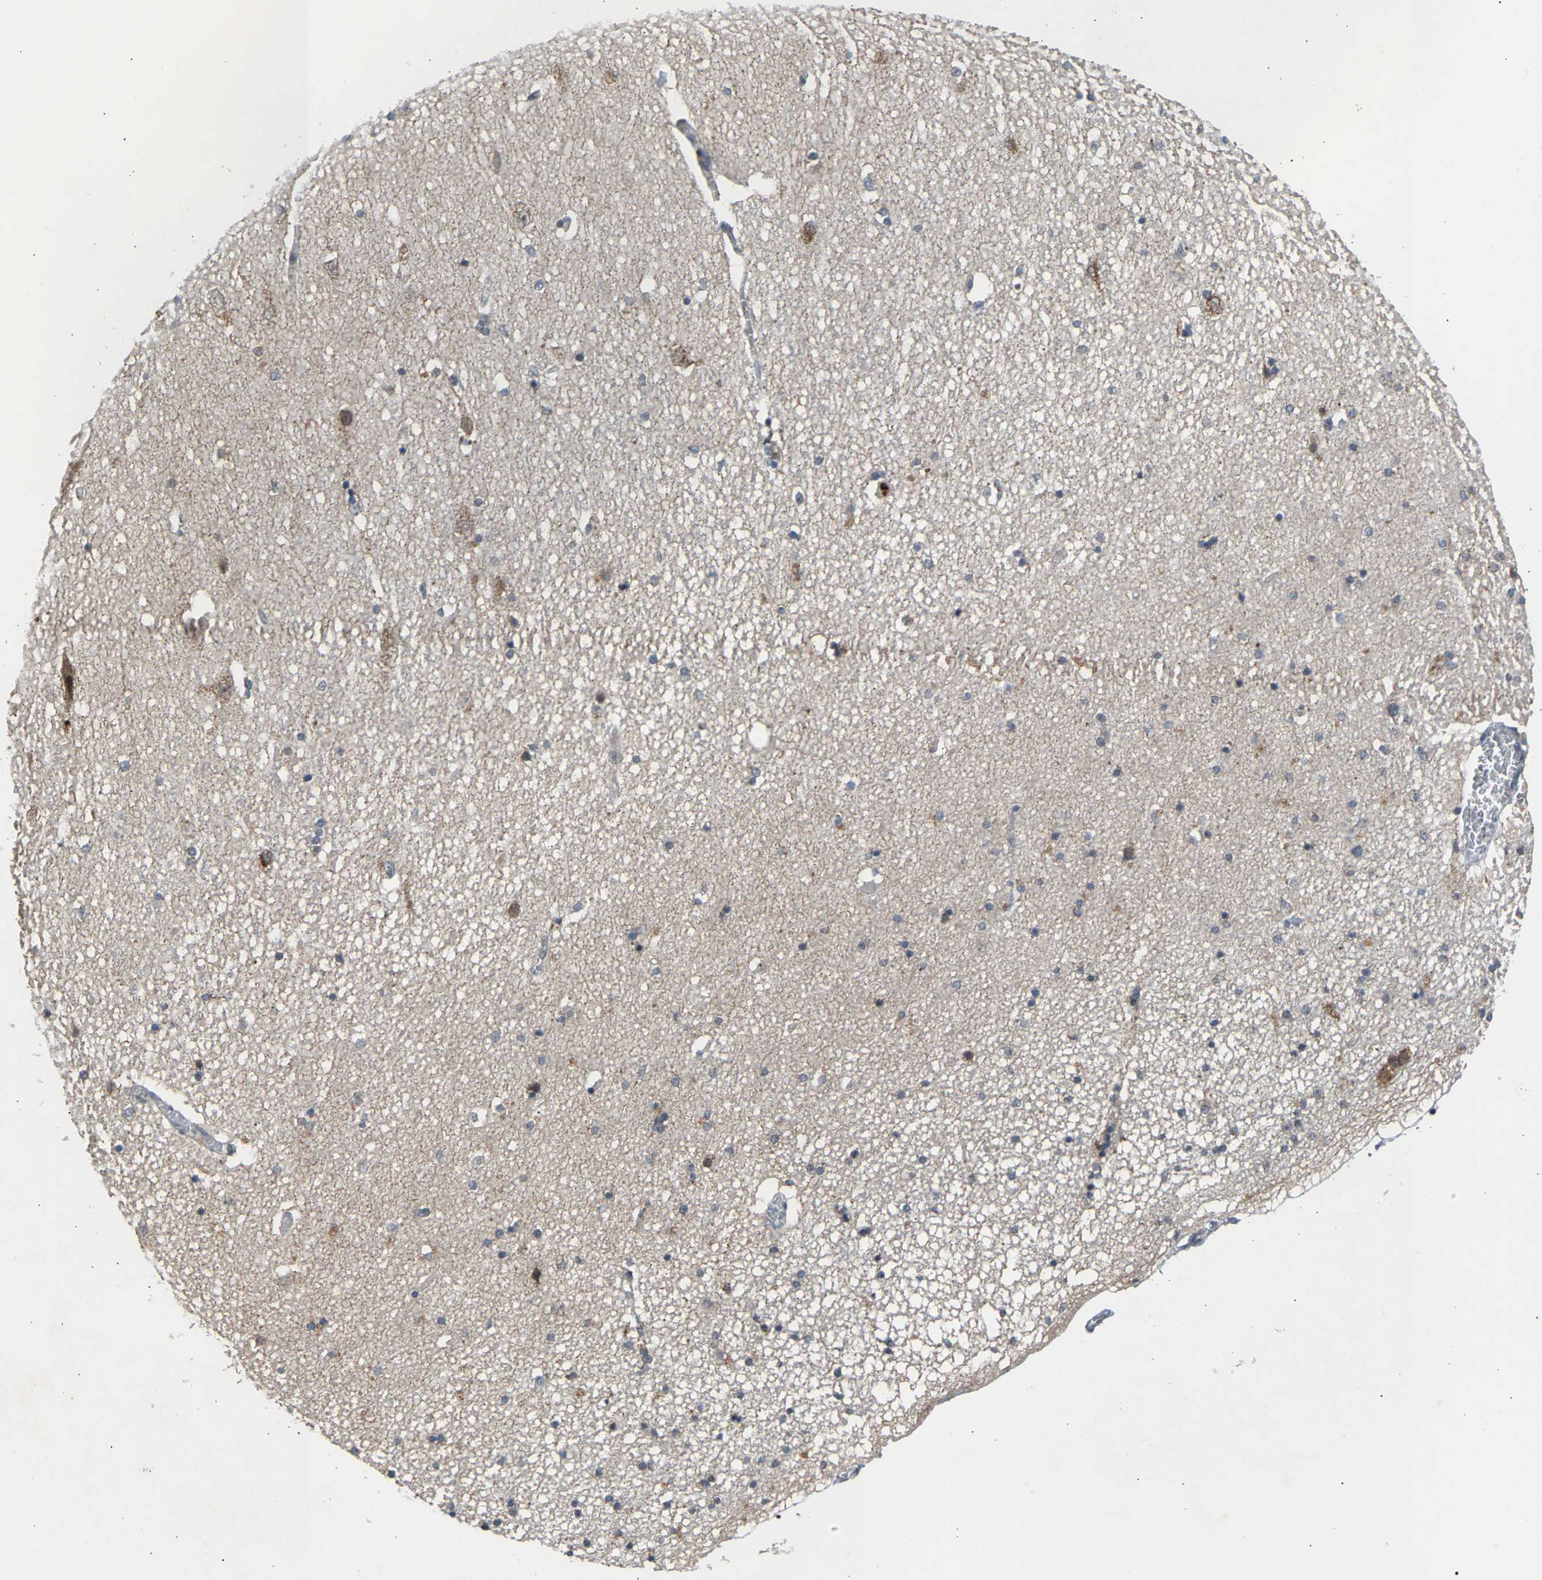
{"staining": {"intensity": "weak", "quantity": "<25%", "location": "cytoplasmic/membranous"}, "tissue": "hippocampus", "cell_type": "Glial cells", "image_type": "normal", "snomed": [{"axis": "morphology", "description": "Normal tissue, NOS"}, {"axis": "topography", "description": "Hippocampus"}], "caption": "There is no significant expression in glial cells of hippocampus. The staining is performed using DAB (3,3'-diaminobenzidine) brown chromogen with nuclei counter-stained in using hematoxylin.", "gene": "SLIRP", "patient": {"sex": "female", "age": 54}}